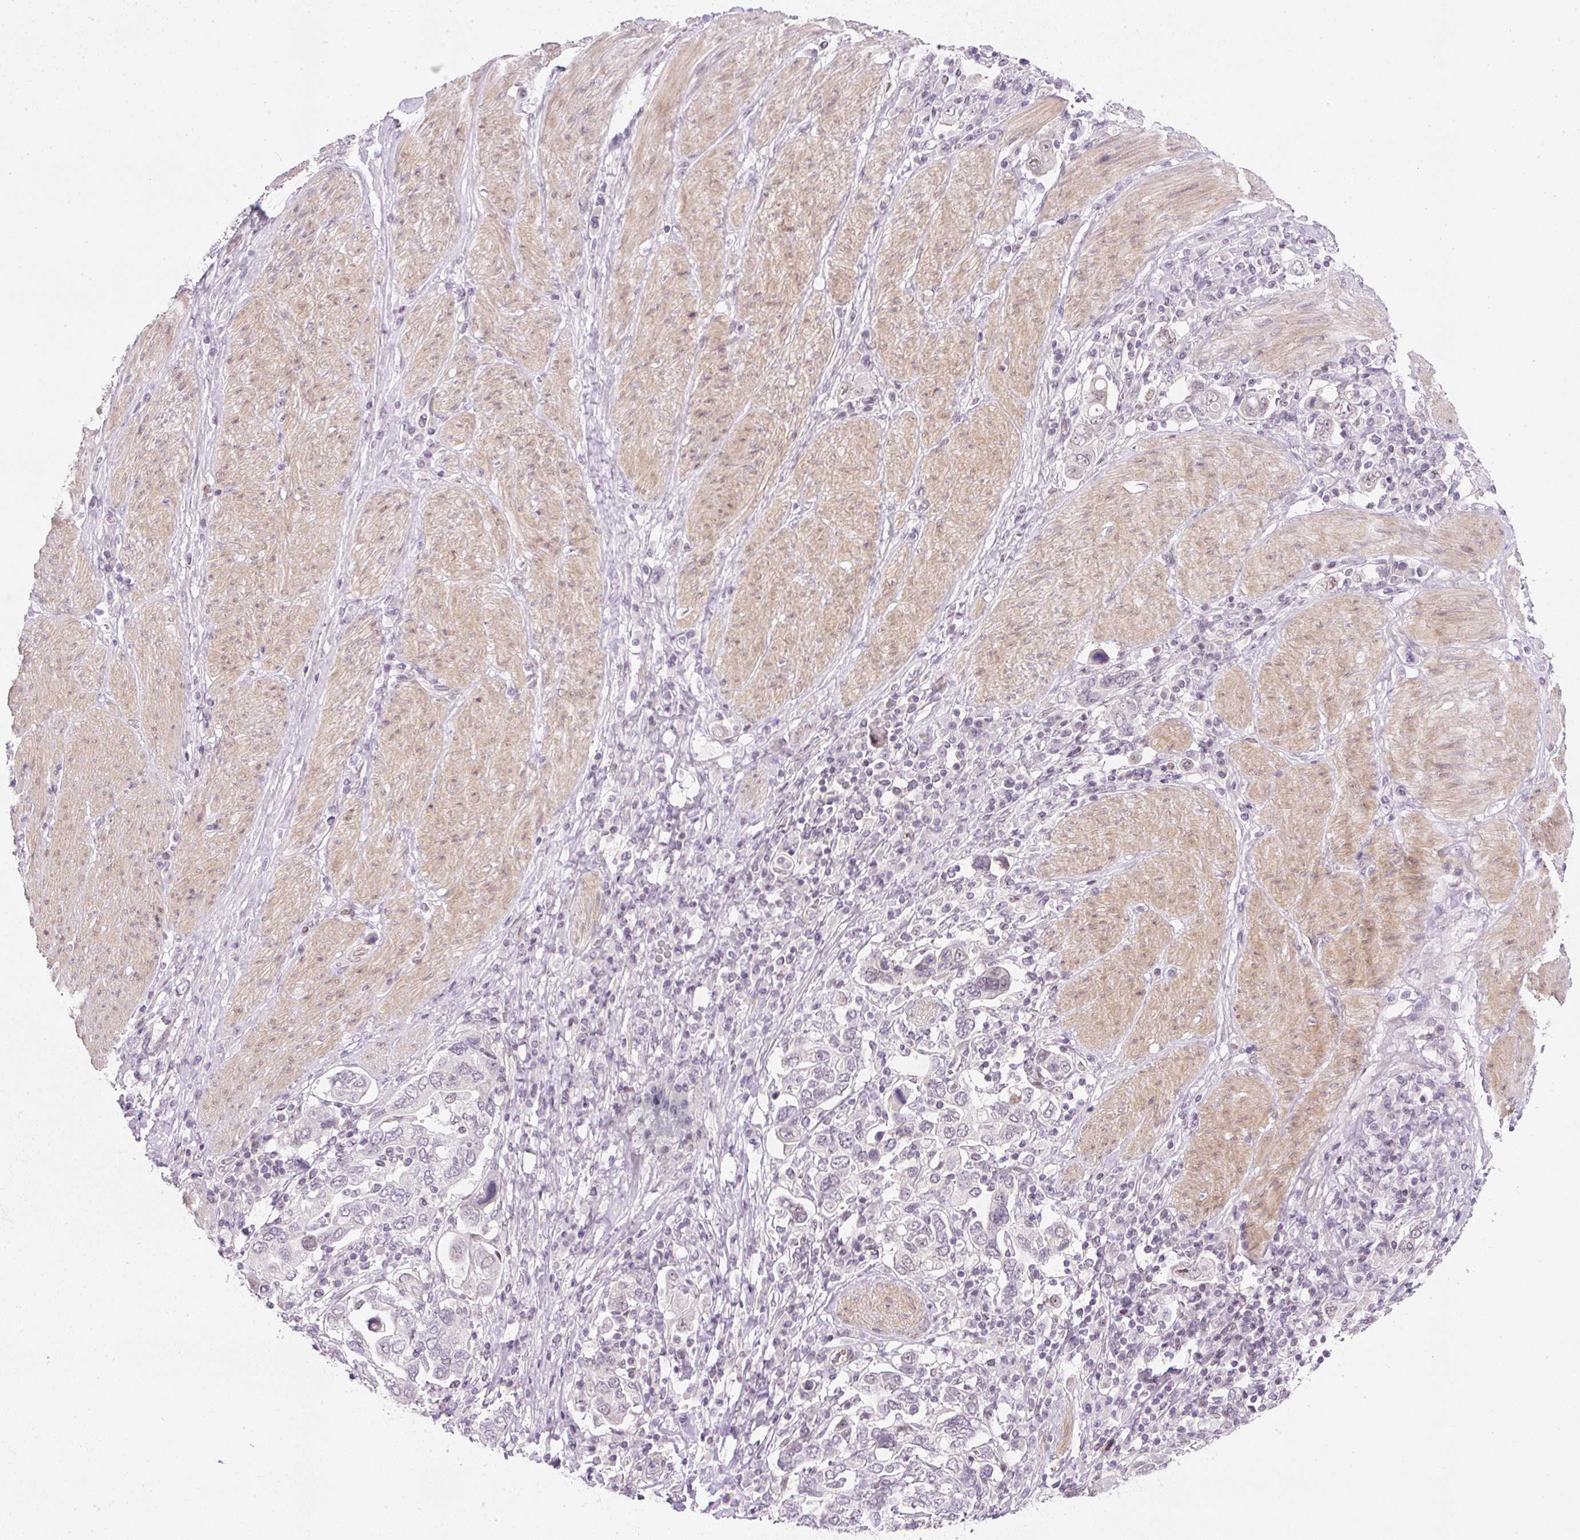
{"staining": {"intensity": "negative", "quantity": "none", "location": "none"}, "tissue": "stomach cancer", "cell_type": "Tumor cells", "image_type": "cancer", "snomed": [{"axis": "morphology", "description": "Adenocarcinoma, NOS"}, {"axis": "topography", "description": "Stomach, upper"}, {"axis": "topography", "description": "Stomach"}], "caption": "DAB (3,3'-diaminobenzidine) immunohistochemical staining of human stomach adenocarcinoma demonstrates no significant expression in tumor cells.", "gene": "DPPA4", "patient": {"sex": "male", "age": 62}}